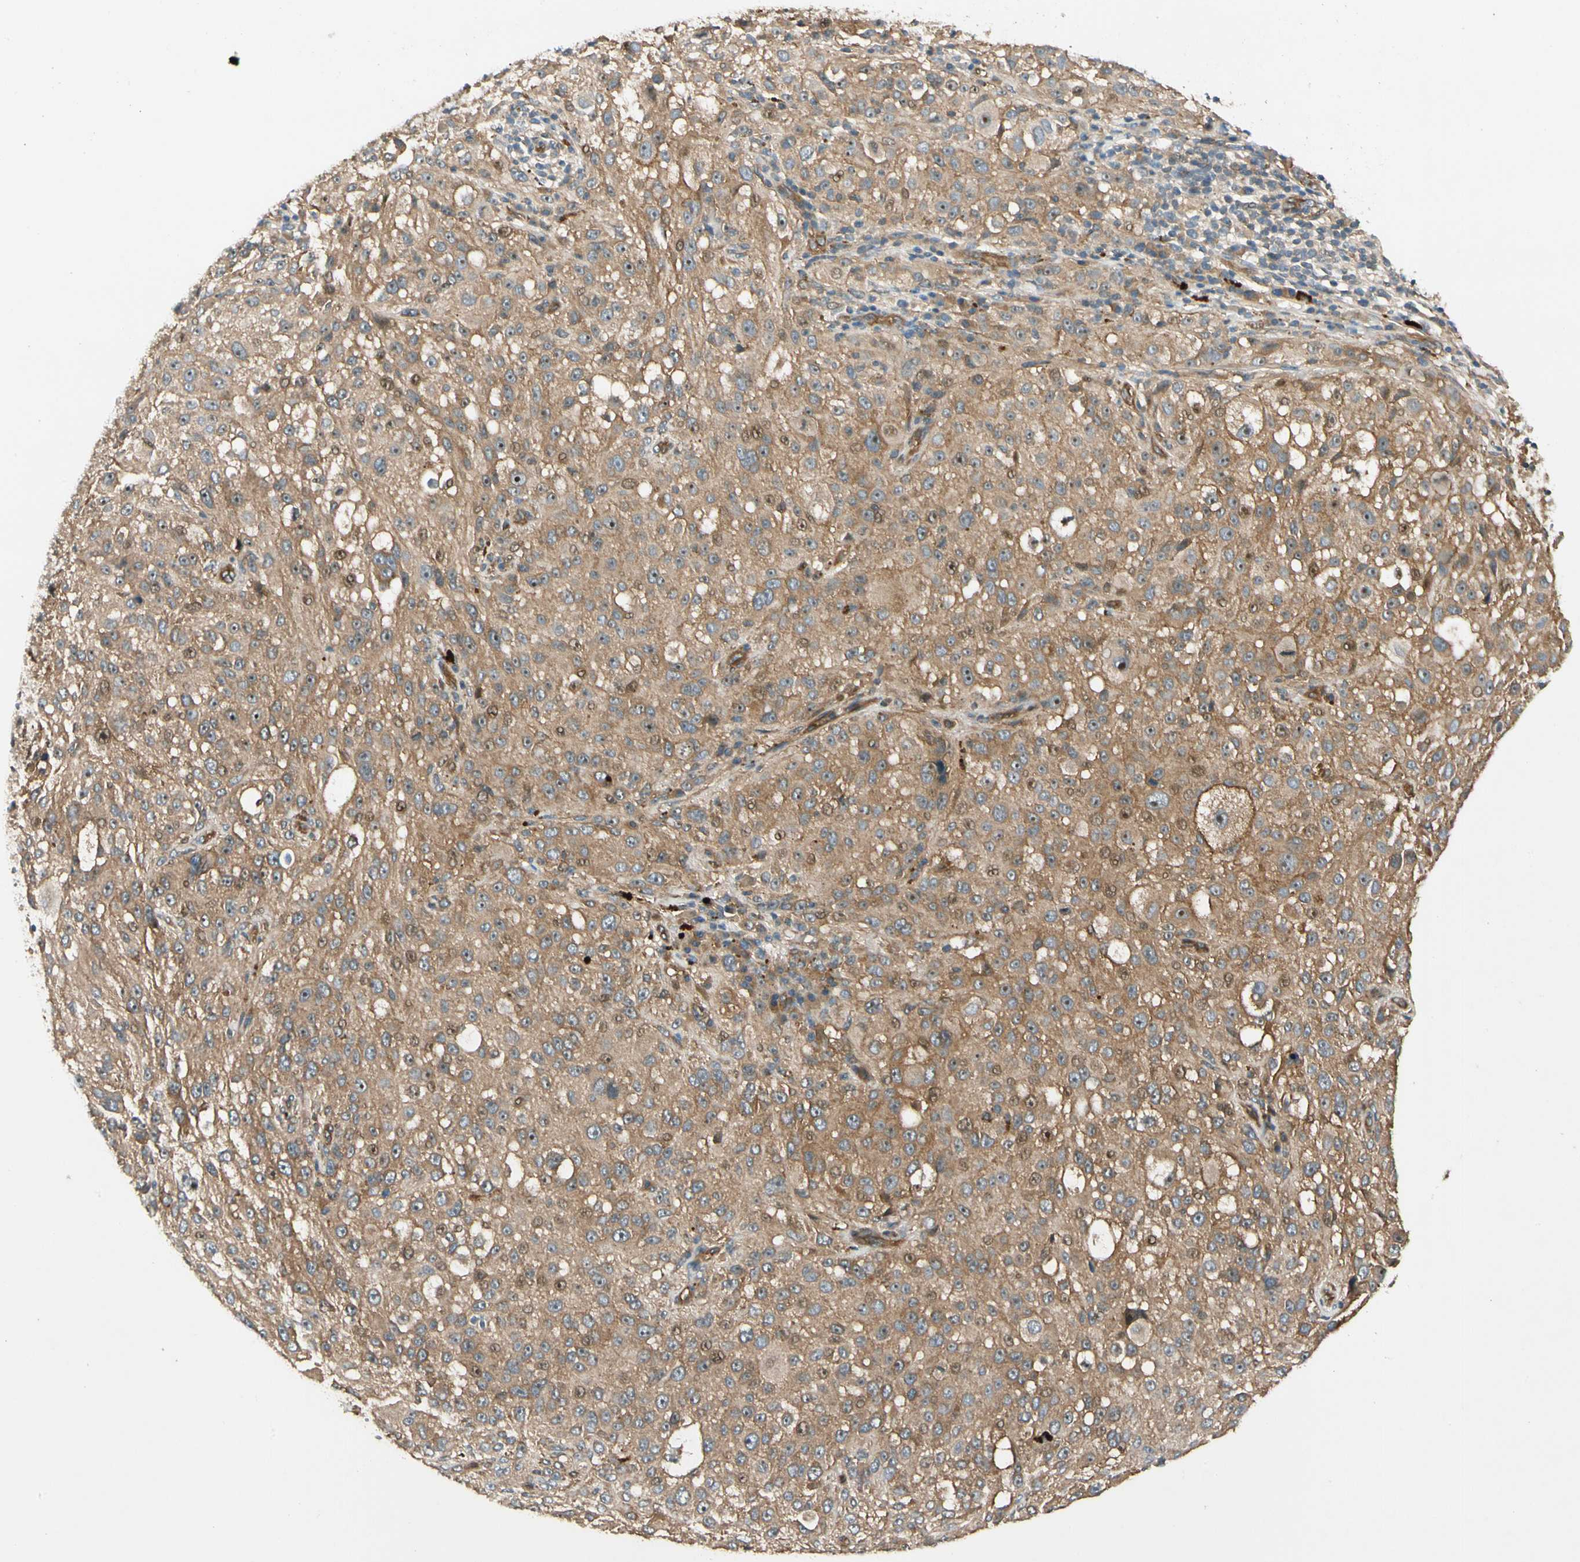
{"staining": {"intensity": "moderate", "quantity": ">75%", "location": "cytoplasmic/membranous"}, "tissue": "melanoma", "cell_type": "Tumor cells", "image_type": "cancer", "snomed": [{"axis": "morphology", "description": "Necrosis, NOS"}, {"axis": "morphology", "description": "Malignant melanoma, NOS"}, {"axis": "topography", "description": "Skin"}], "caption": "DAB (3,3'-diaminobenzidine) immunohistochemical staining of human malignant melanoma demonstrates moderate cytoplasmic/membranous protein positivity in about >75% of tumor cells. (Brightfield microscopy of DAB IHC at high magnification).", "gene": "ROCK2", "patient": {"sex": "female", "age": 87}}